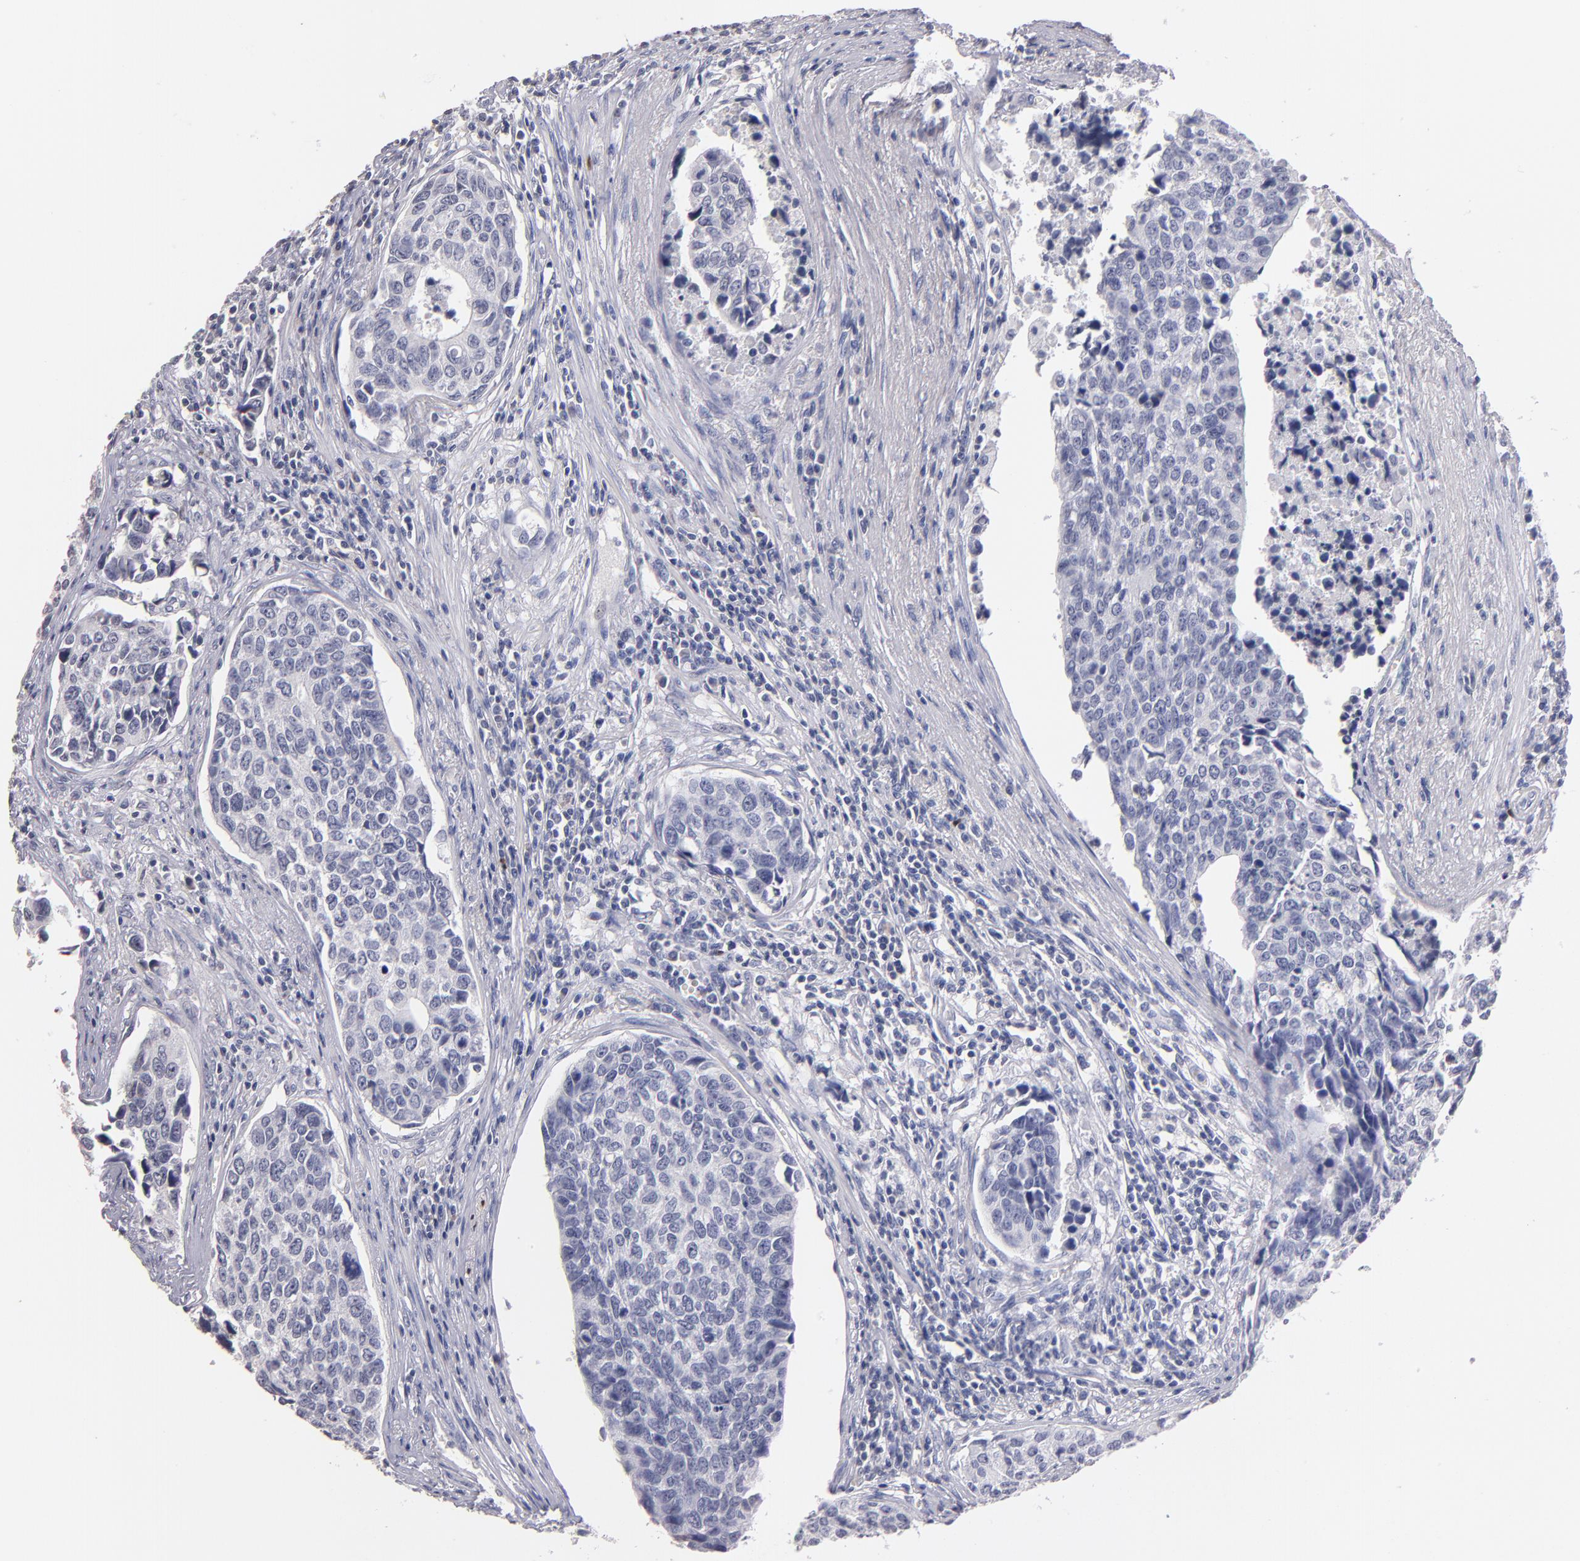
{"staining": {"intensity": "negative", "quantity": "none", "location": "none"}, "tissue": "urothelial cancer", "cell_type": "Tumor cells", "image_type": "cancer", "snomed": [{"axis": "morphology", "description": "Urothelial carcinoma, High grade"}, {"axis": "topography", "description": "Urinary bladder"}], "caption": "Protein analysis of high-grade urothelial carcinoma reveals no significant staining in tumor cells.", "gene": "SOX10", "patient": {"sex": "male", "age": 81}}